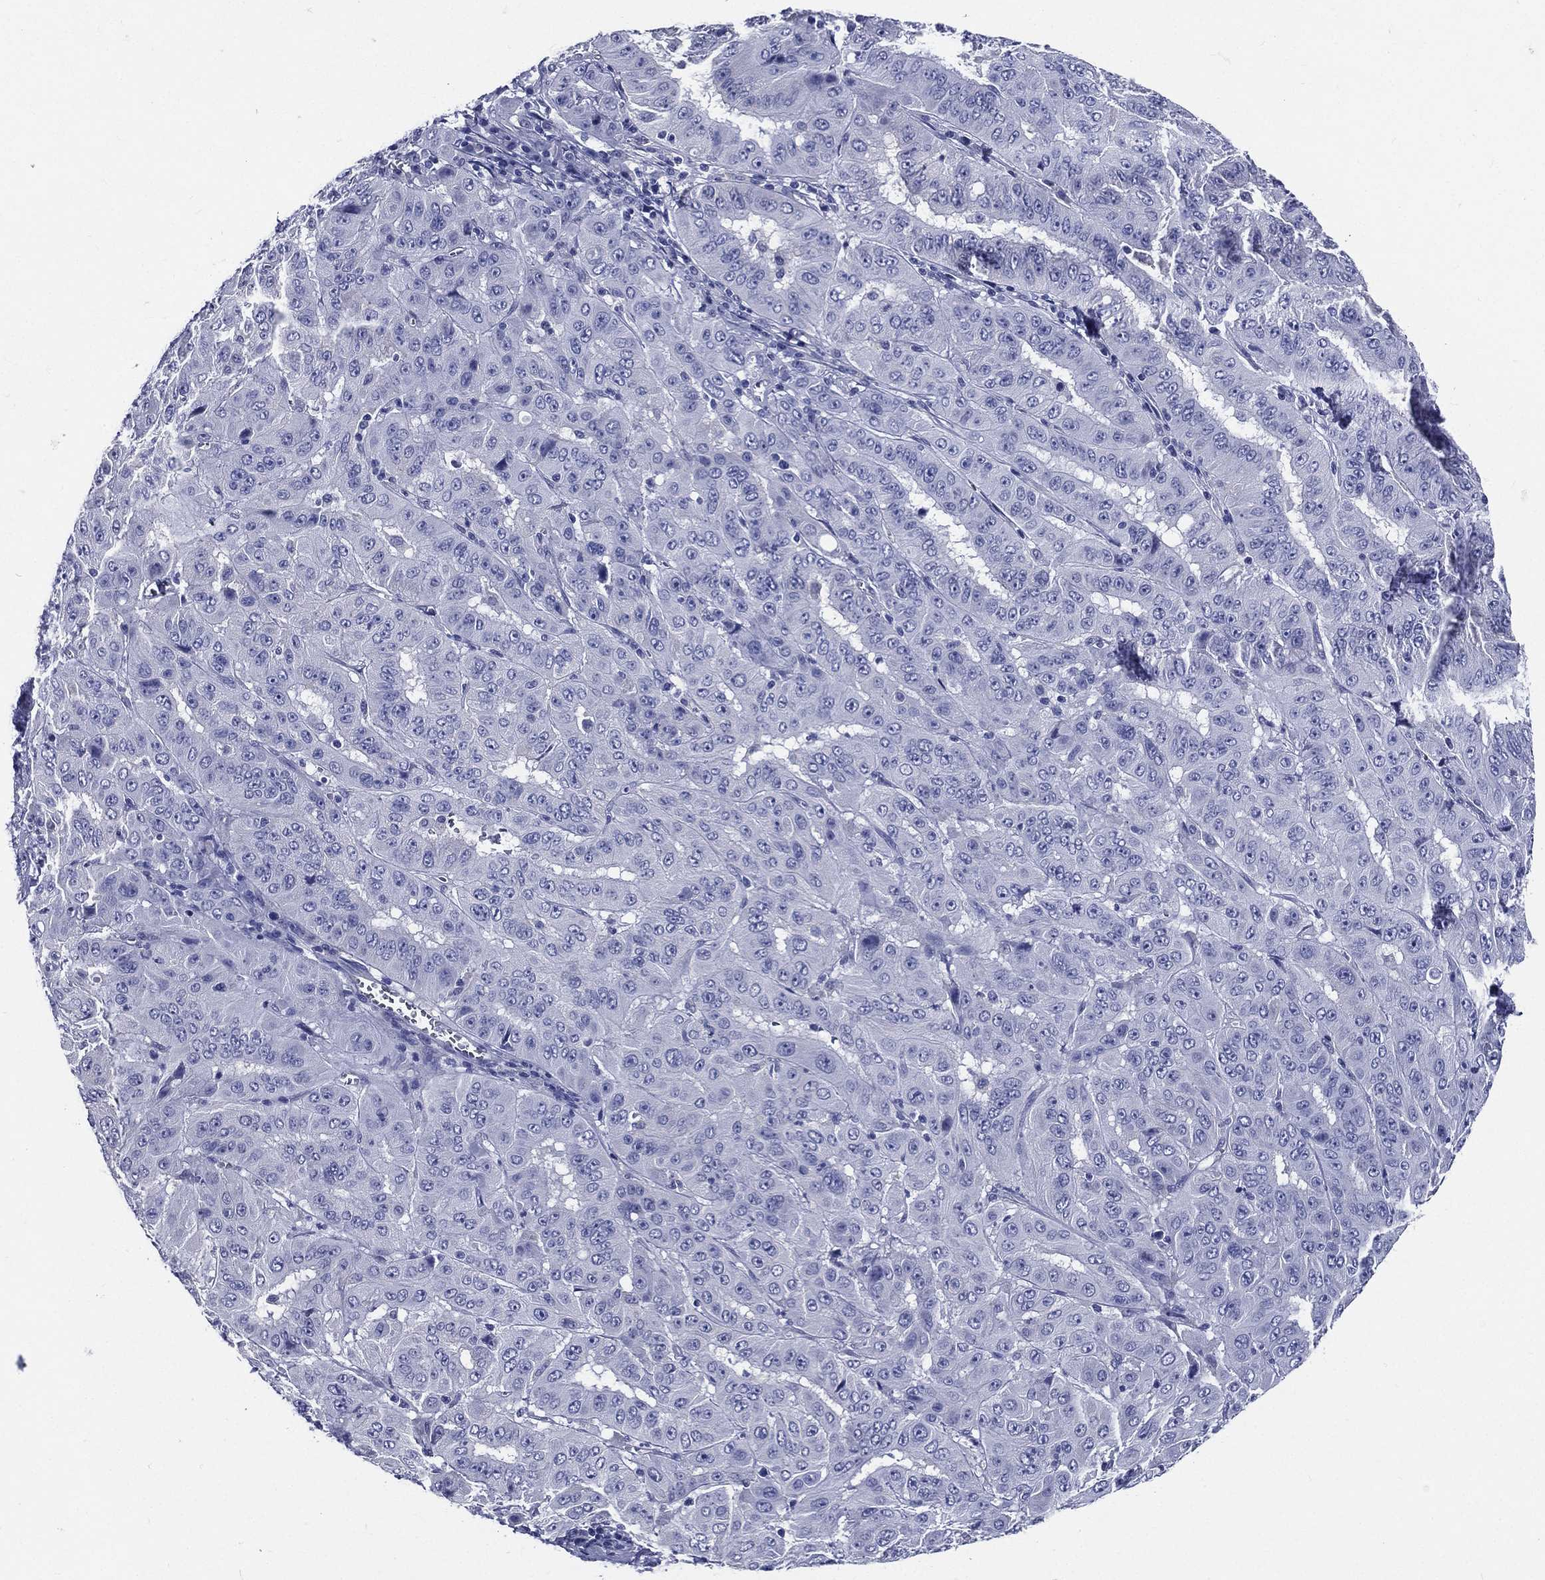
{"staining": {"intensity": "negative", "quantity": "none", "location": "none"}, "tissue": "pancreatic cancer", "cell_type": "Tumor cells", "image_type": "cancer", "snomed": [{"axis": "morphology", "description": "Adenocarcinoma, NOS"}, {"axis": "topography", "description": "Pancreas"}], "caption": "Image shows no significant protein expression in tumor cells of pancreatic cancer. The staining was performed using DAB to visualize the protein expression in brown, while the nuclei were stained in blue with hematoxylin (Magnification: 20x).", "gene": "DPYS", "patient": {"sex": "male", "age": 63}}